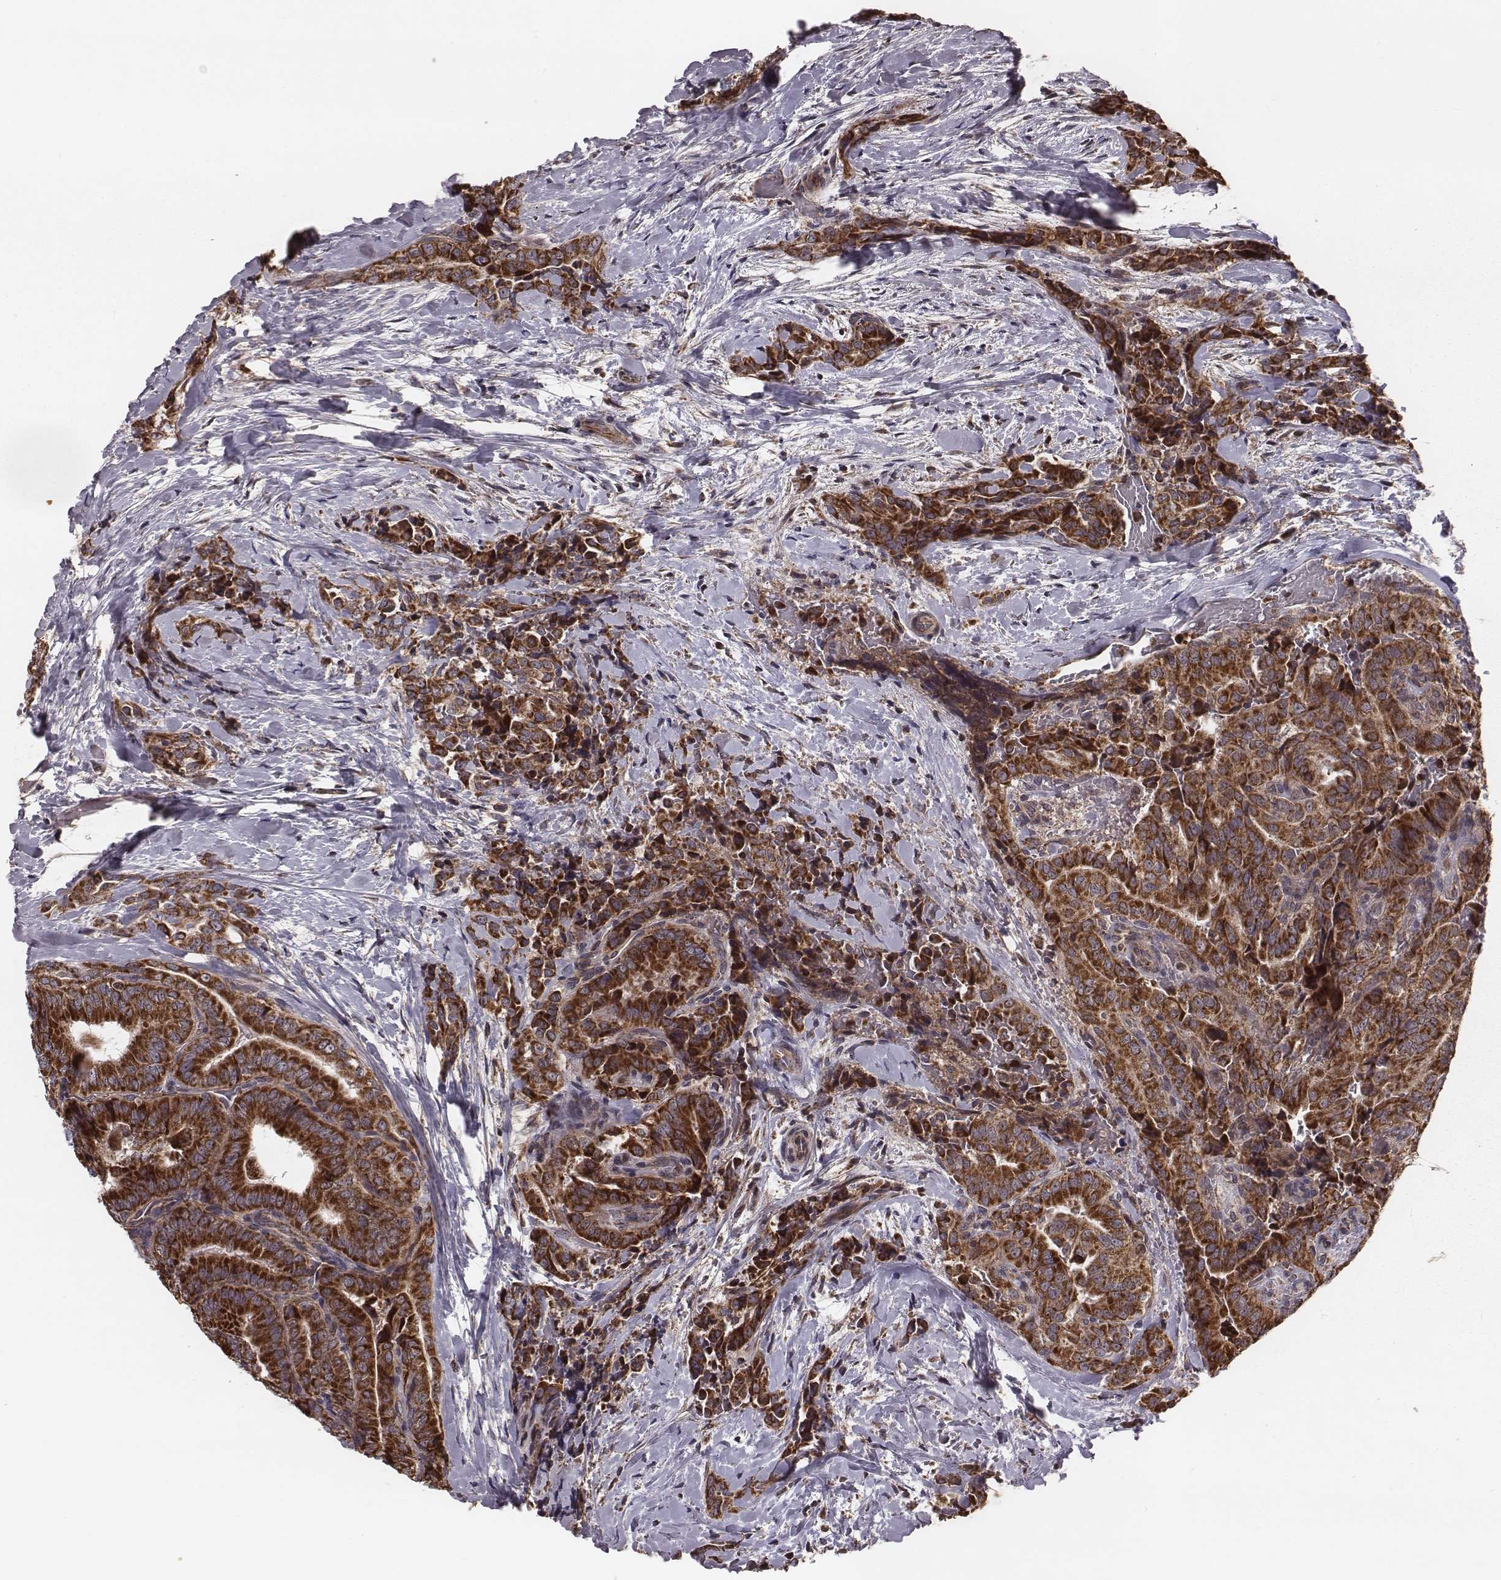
{"staining": {"intensity": "strong", "quantity": ">75%", "location": "cytoplasmic/membranous"}, "tissue": "thyroid cancer", "cell_type": "Tumor cells", "image_type": "cancer", "snomed": [{"axis": "morphology", "description": "Papillary adenocarcinoma, NOS"}, {"axis": "topography", "description": "Thyroid gland"}], "caption": "DAB (3,3'-diaminobenzidine) immunohistochemical staining of human thyroid cancer (papillary adenocarcinoma) shows strong cytoplasmic/membranous protein positivity in about >75% of tumor cells.", "gene": "ZDHHC21", "patient": {"sex": "male", "age": 61}}